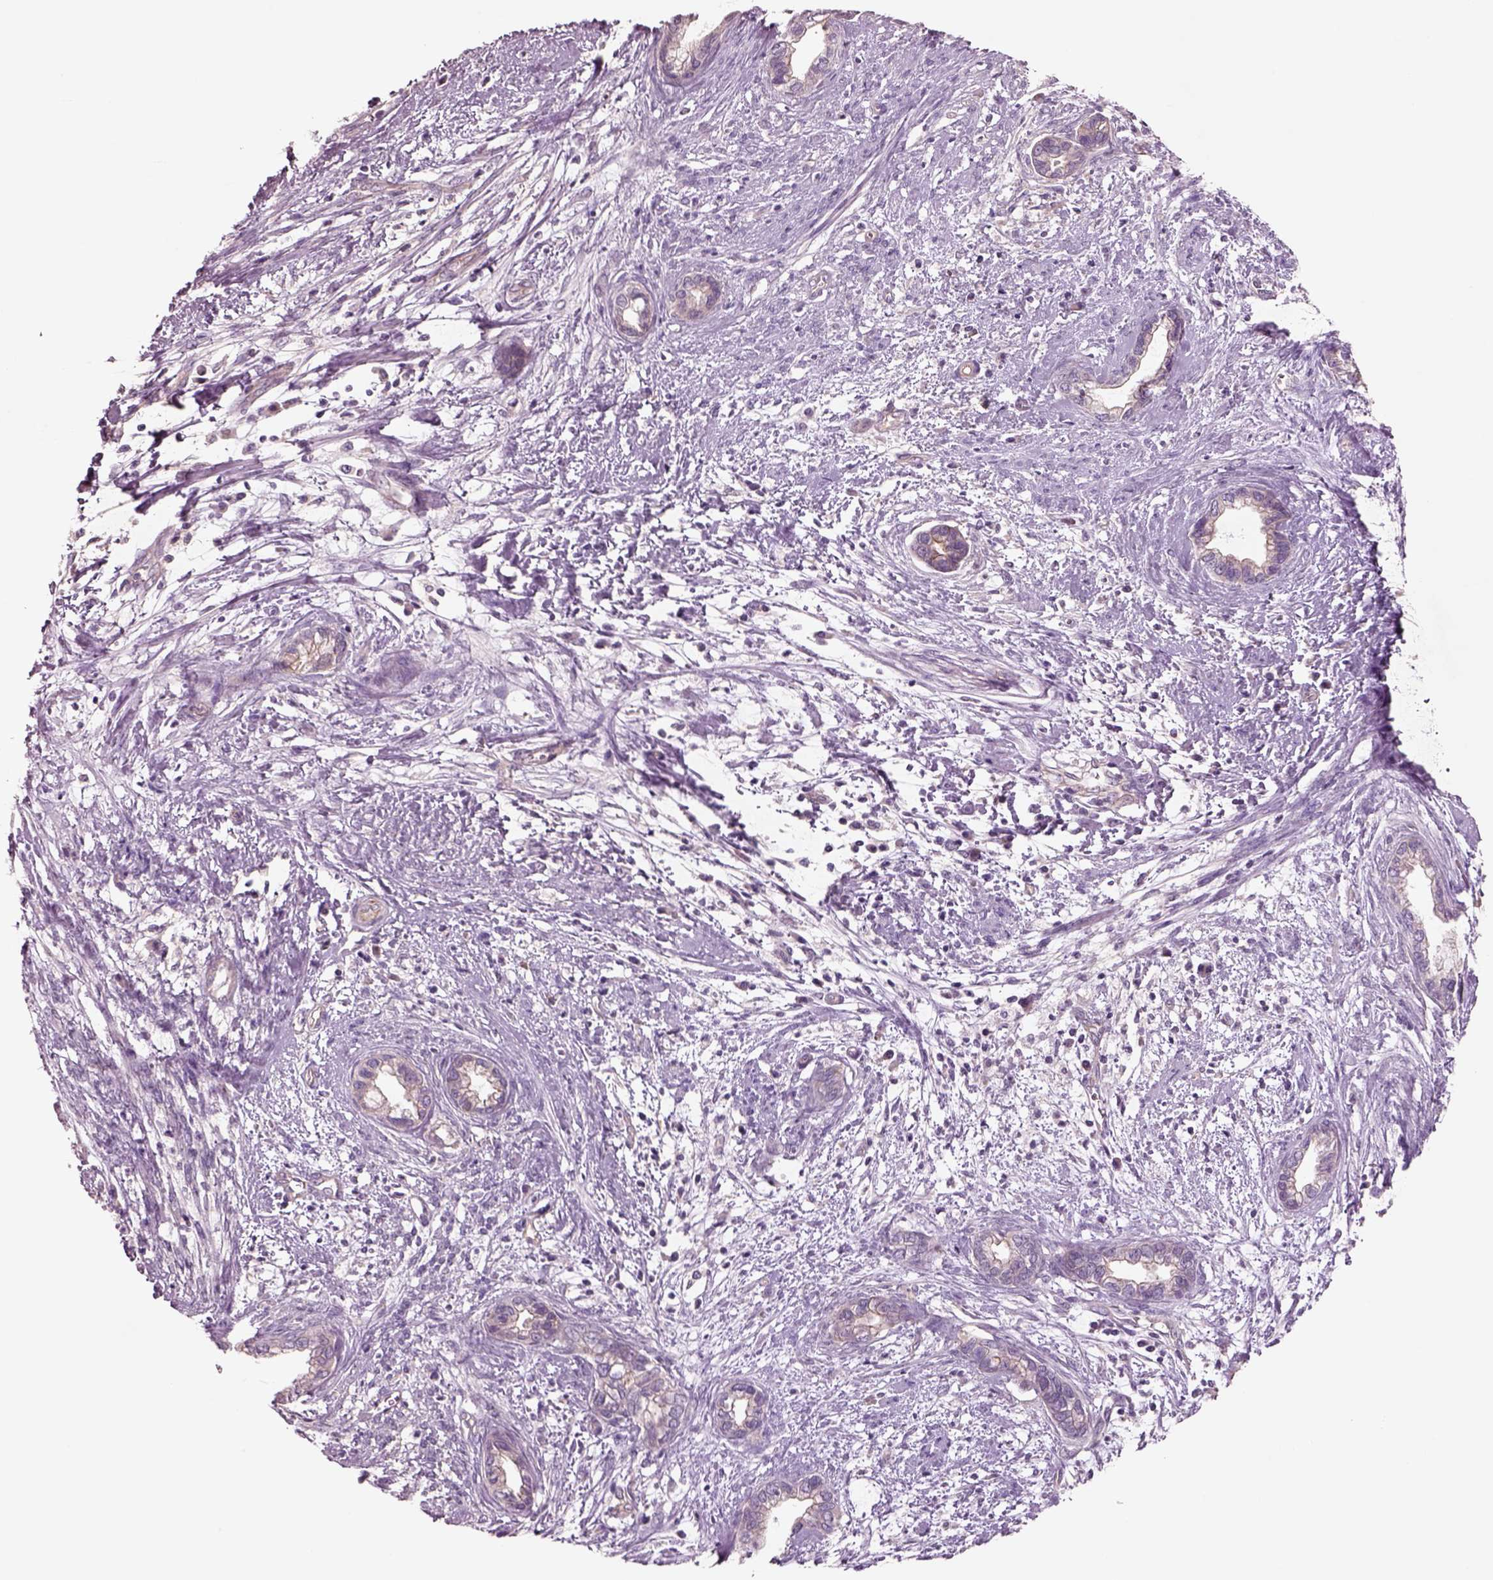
{"staining": {"intensity": "negative", "quantity": "none", "location": "none"}, "tissue": "cervical cancer", "cell_type": "Tumor cells", "image_type": "cancer", "snomed": [{"axis": "morphology", "description": "Adenocarcinoma, NOS"}, {"axis": "topography", "description": "Cervix"}], "caption": "Immunohistochemistry (IHC) micrograph of human cervical adenocarcinoma stained for a protein (brown), which displays no positivity in tumor cells.", "gene": "DUOXA2", "patient": {"sex": "female", "age": 62}}